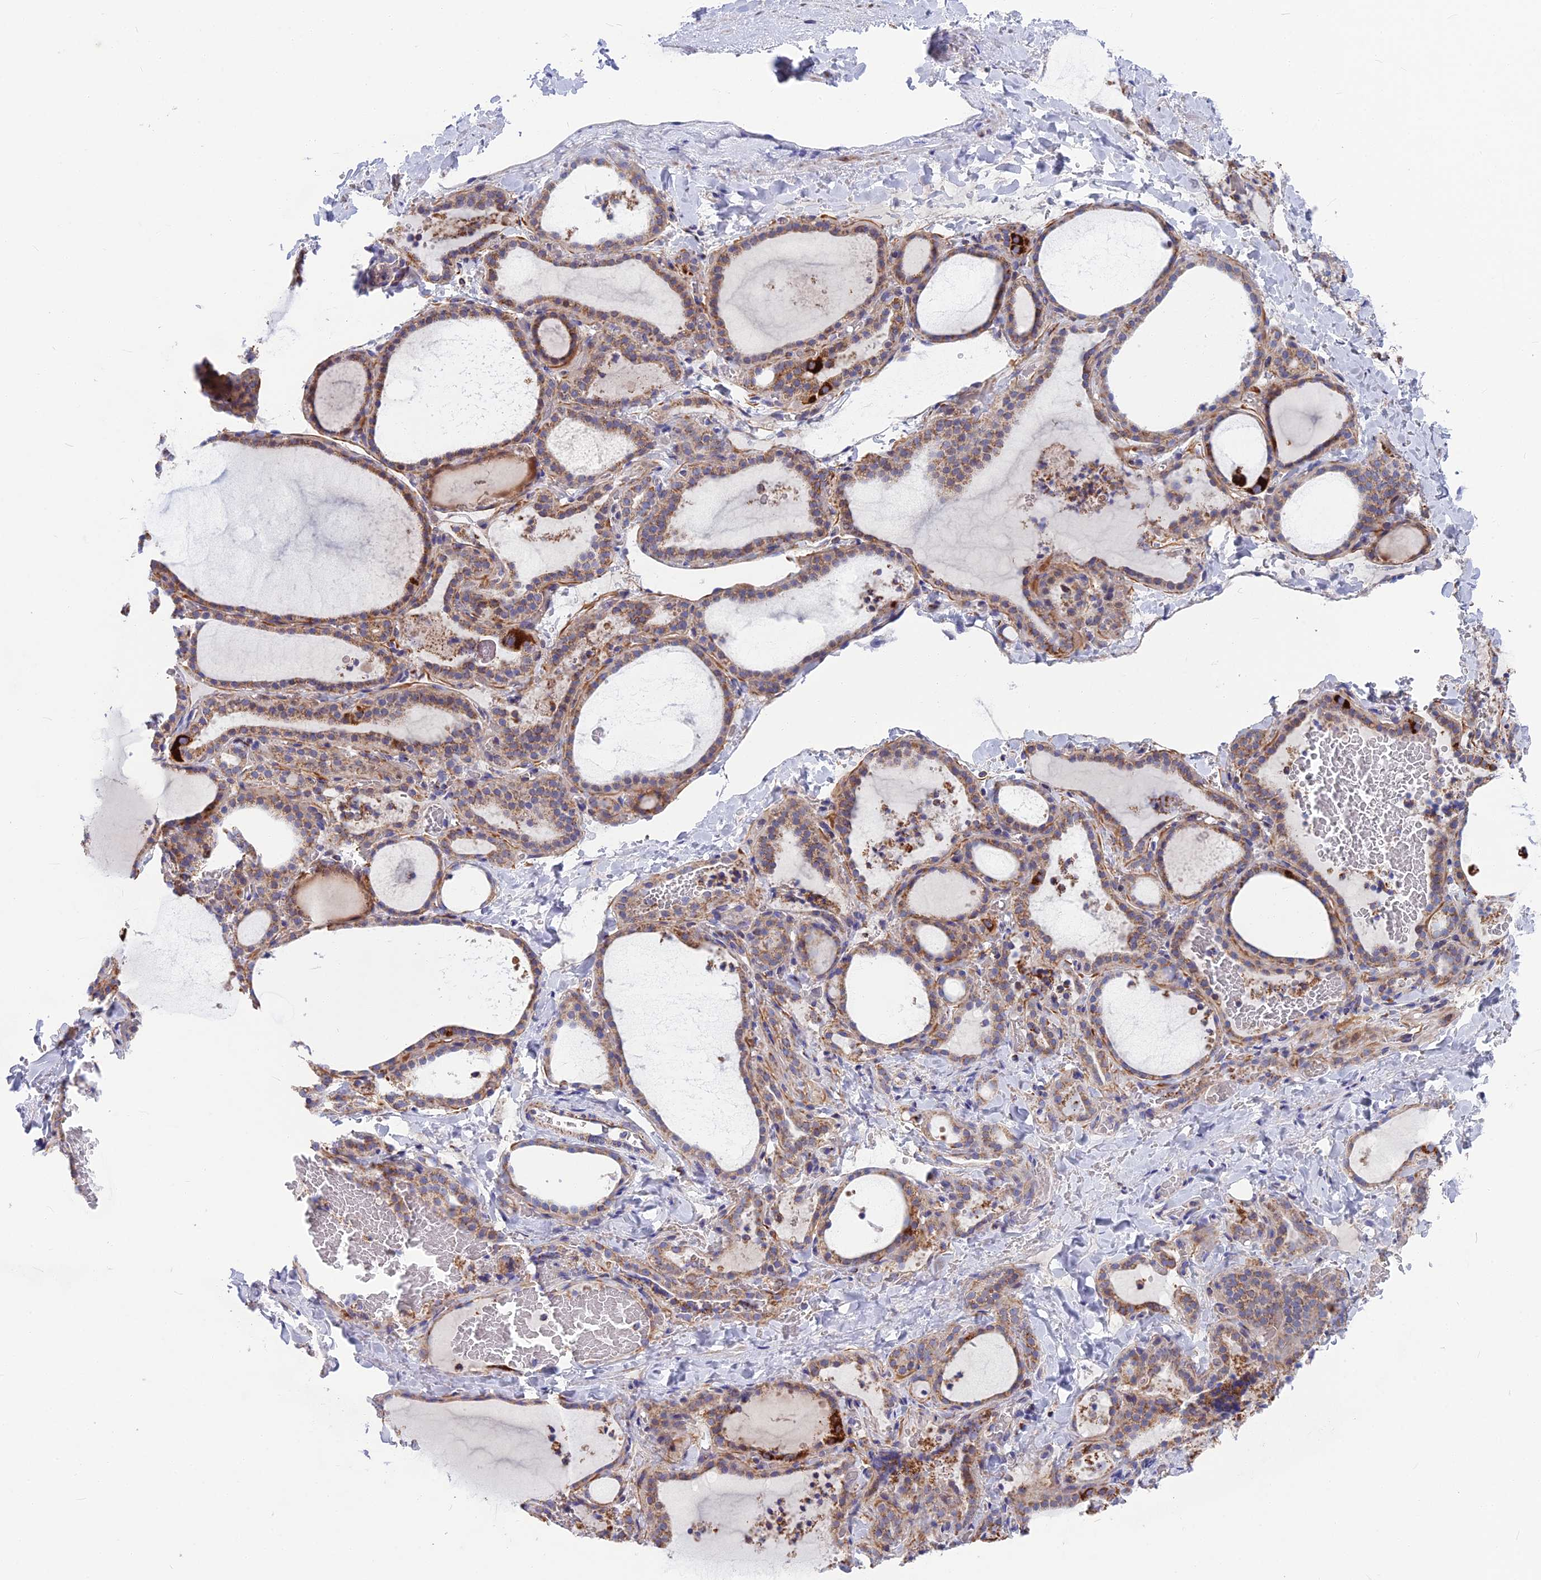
{"staining": {"intensity": "moderate", "quantity": ">75%", "location": "cytoplasmic/membranous"}, "tissue": "thyroid gland", "cell_type": "Glandular cells", "image_type": "normal", "snomed": [{"axis": "morphology", "description": "Normal tissue, NOS"}, {"axis": "topography", "description": "Thyroid gland"}], "caption": "Protein staining demonstrates moderate cytoplasmic/membranous positivity in approximately >75% of glandular cells in unremarkable thyroid gland. (DAB IHC with brightfield microscopy, high magnification).", "gene": "CS", "patient": {"sex": "female", "age": 22}}